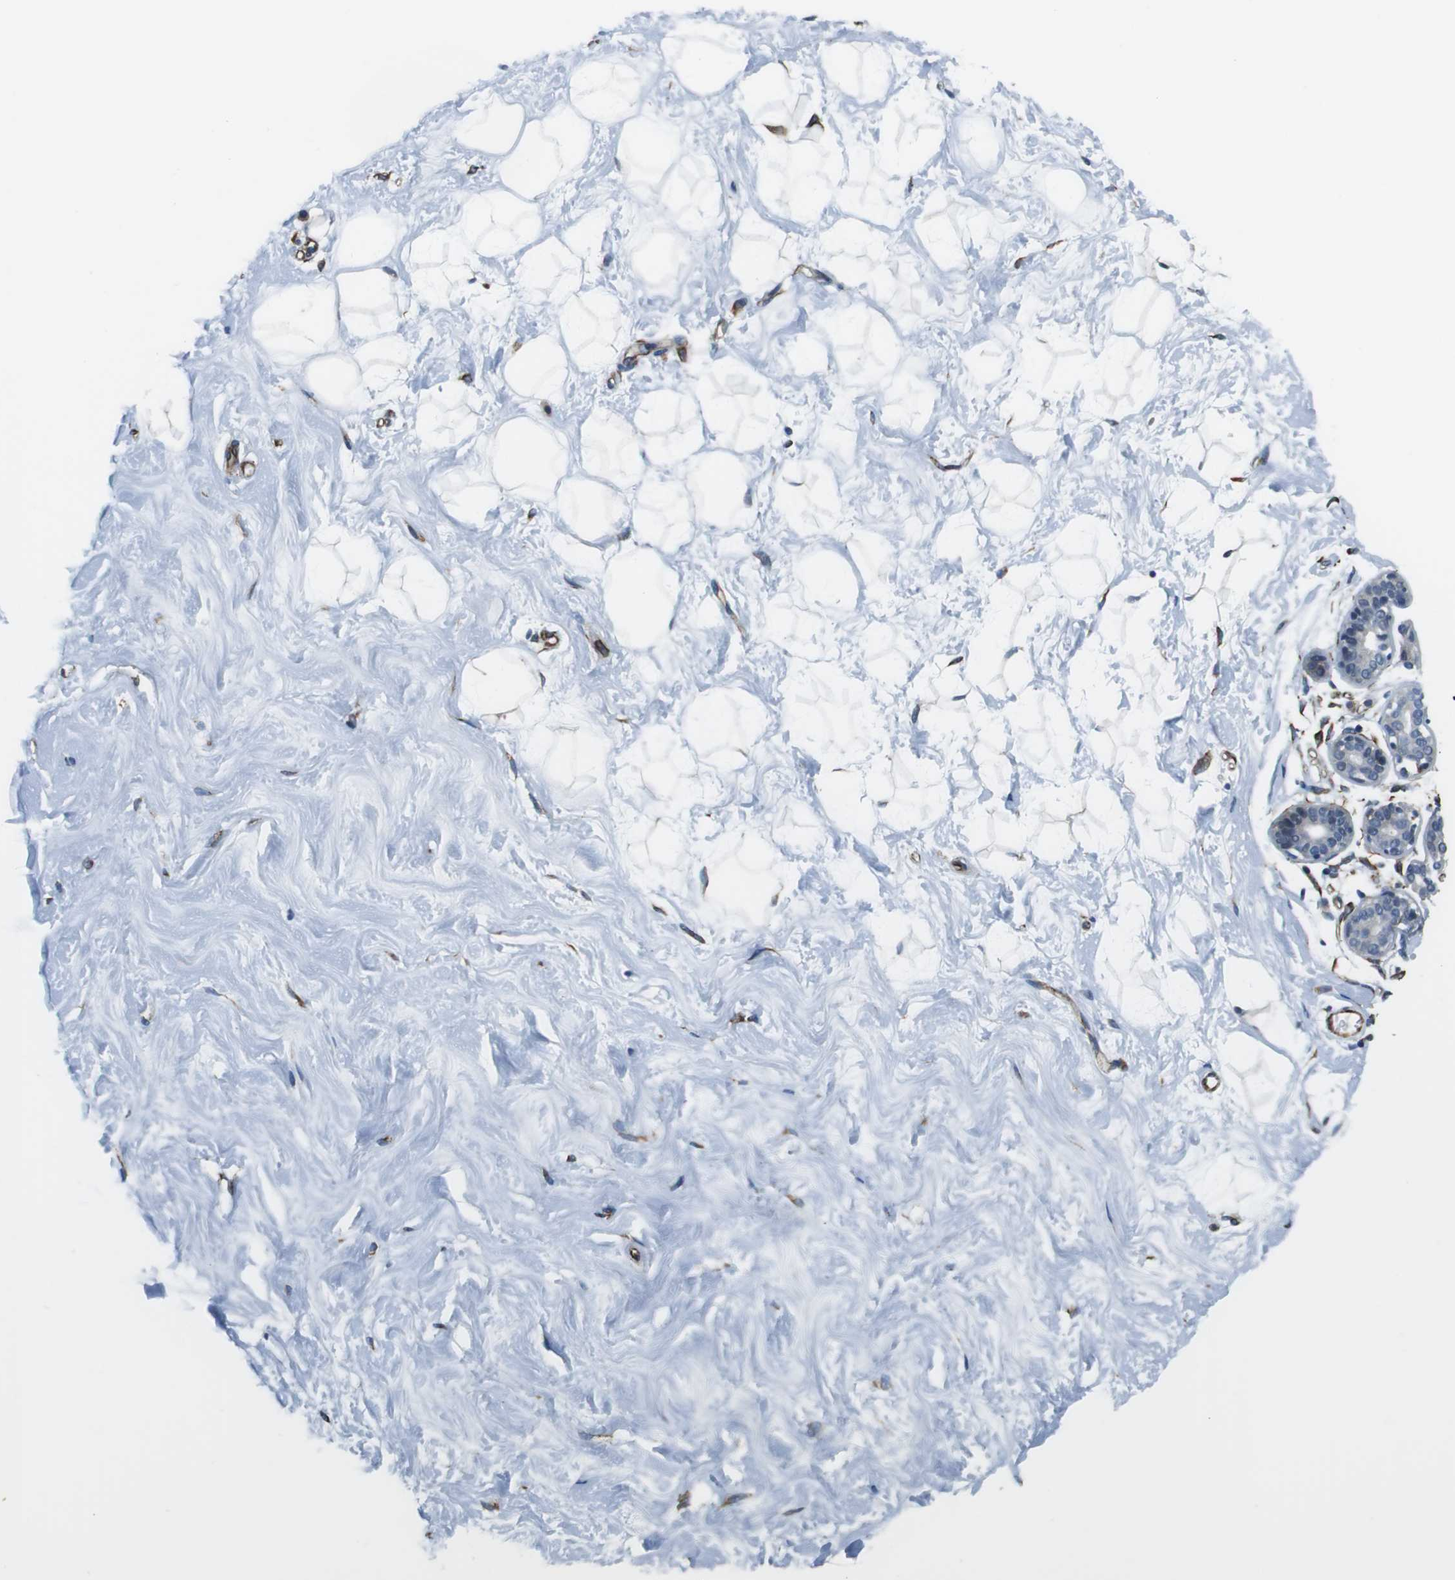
{"staining": {"intensity": "moderate", "quantity": ">75%", "location": "cytoplasmic/membranous"}, "tissue": "breast", "cell_type": "Adipocytes", "image_type": "normal", "snomed": [{"axis": "morphology", "description": "Normal tissue, NOS"}, {"axis": "topography", "description": "Breast"}], "caption": "A micrograph of breast stained for a protein demonstrates moderate cytoplasmic/membranous brown staining in adipocytes. The staining was performed using DAB to visualize the protein expression in brown, while the nuclei were stained in blue with hematoxylin (Magnification: 20x).", "gene": "LRRC49", "patient": {"sex": "female", "age": 23}}